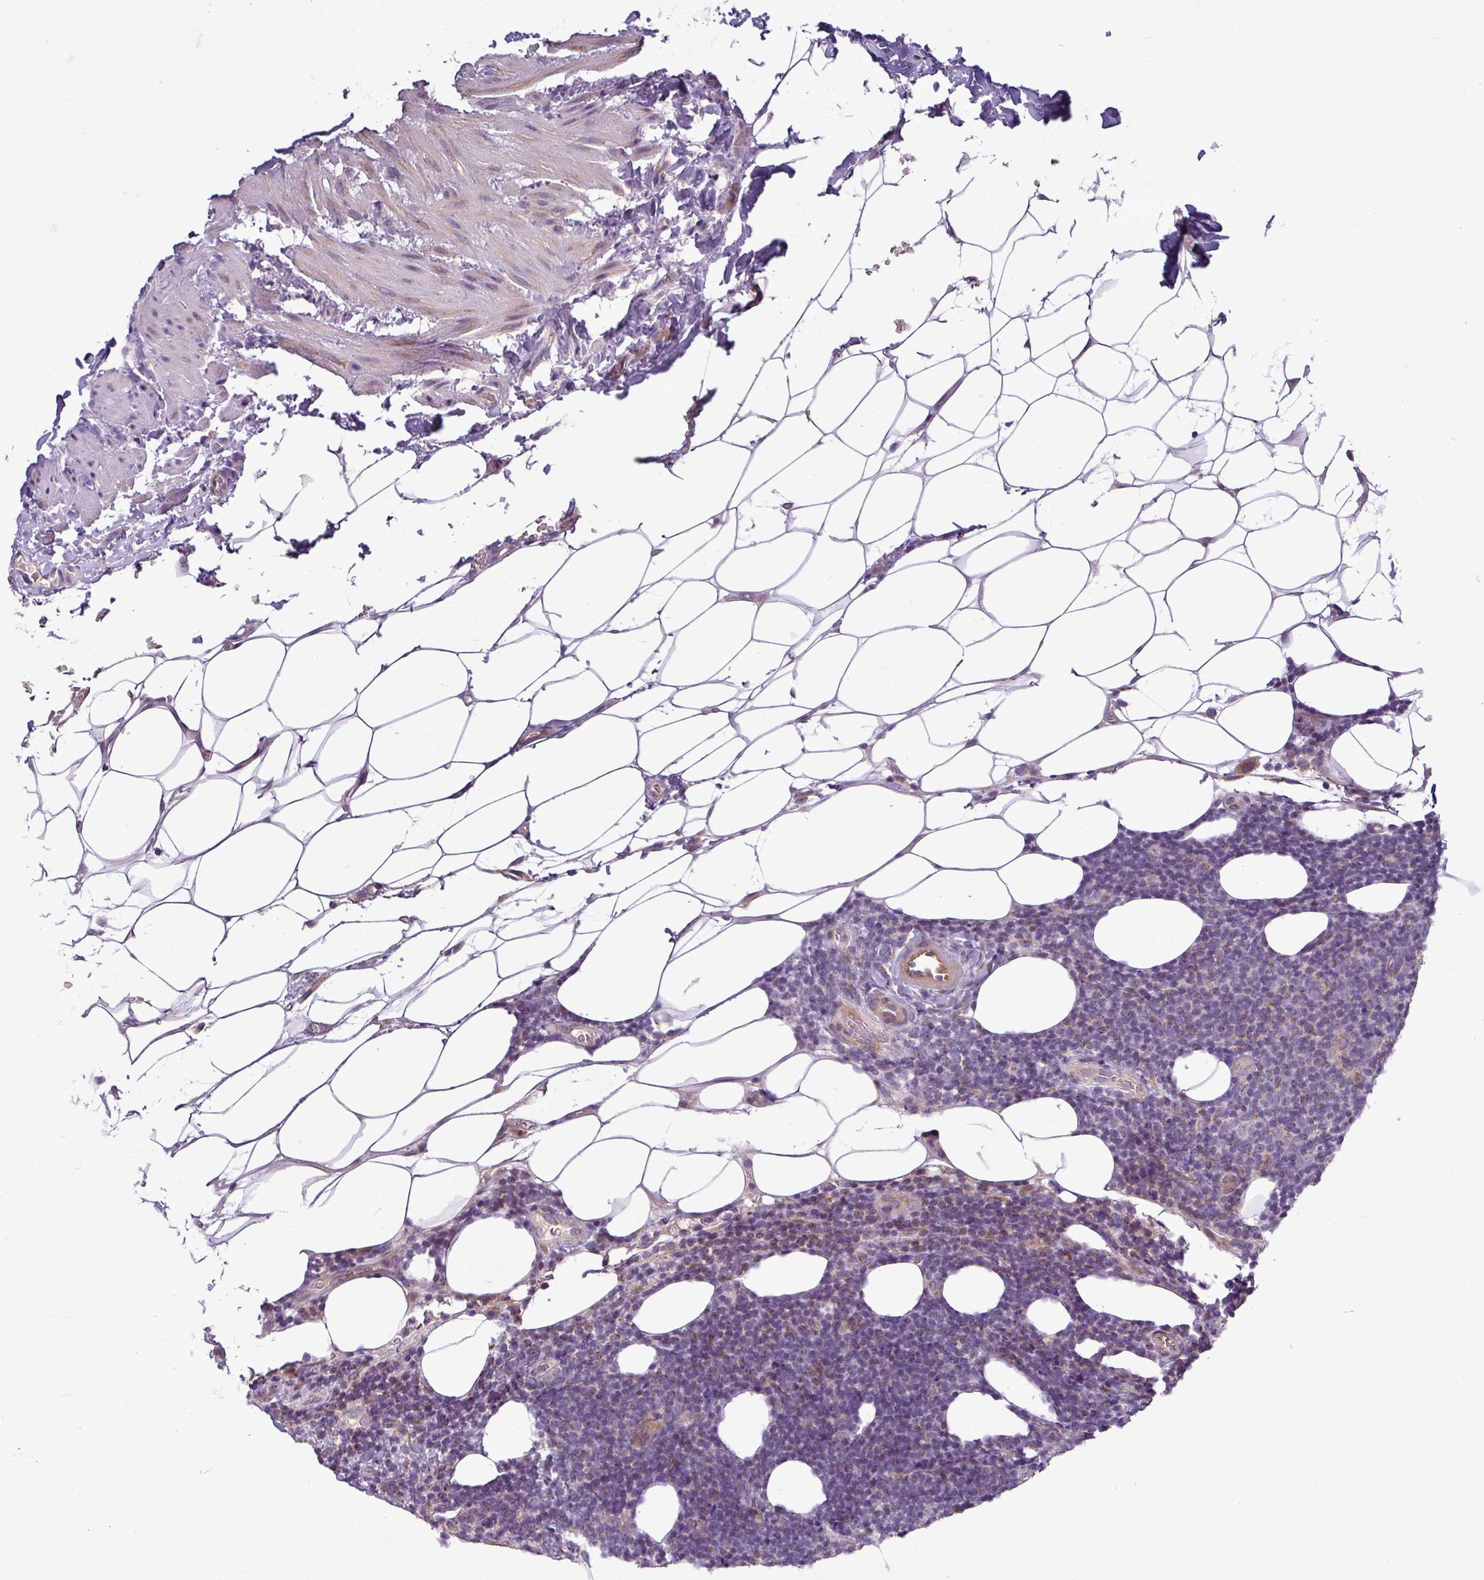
{"staining": {"intensity": "weak", "quantity": "25%-75%", "location": "cytoplasmic/membranous"}, "tissue": "lymphoma", "cell_type": "Tumor cells", "image_type": "cancer", "snomed": [{"axis": "morphology", "description": "Malignant lymphoma, non-Hodgkin's type, Low grade"}, {"axis": "topography", "description": "Lymph node"}], "caption": "The histopathology image displays a brown stain indicating the presence of a protein in the cytoplasmic/membranous of tumor cells in lymphoma.", "gene": "GAN", "patient": {"sex": "male", "age": 66}}